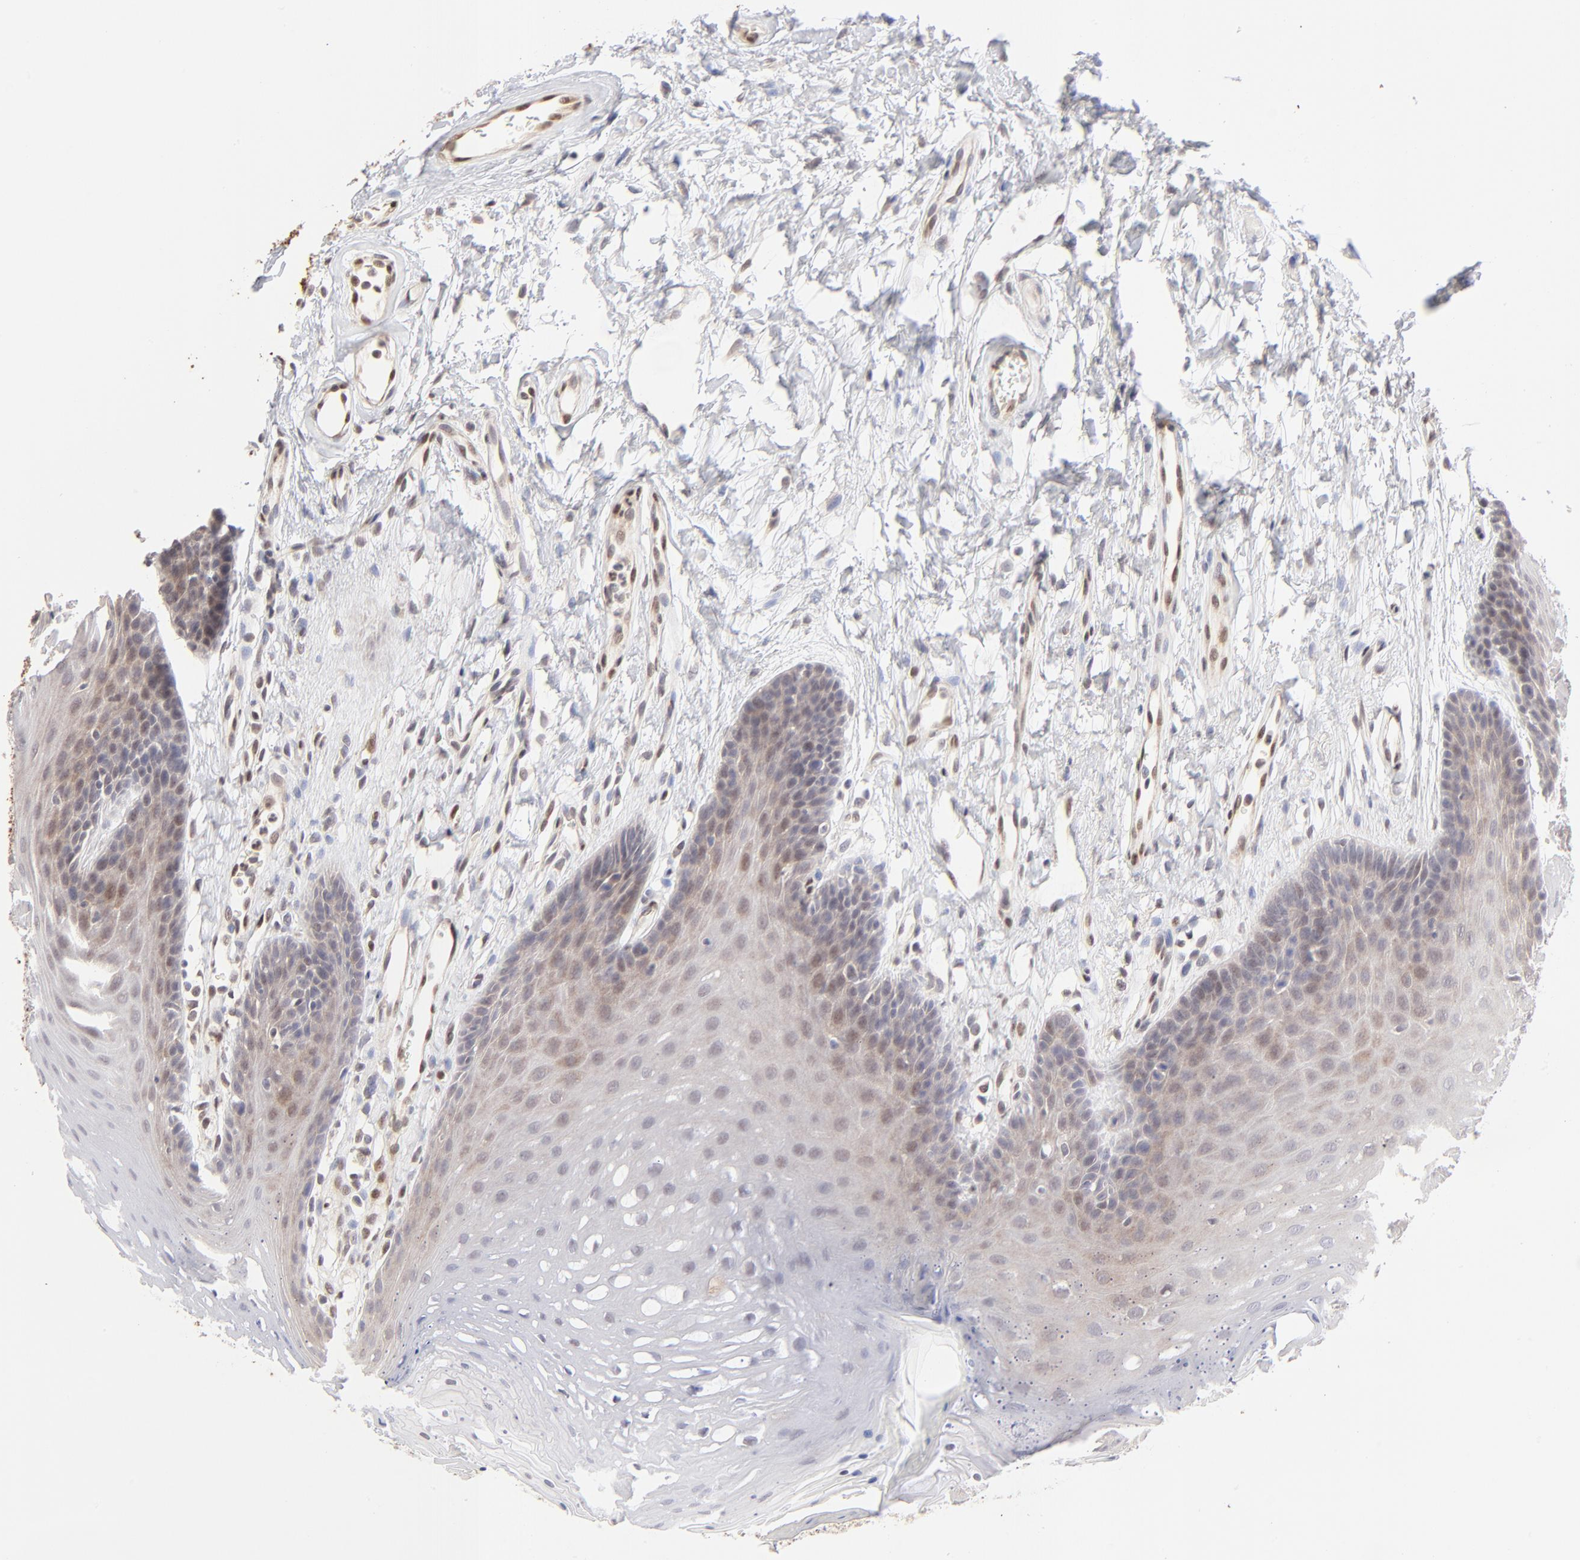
{"staining": {"intensity": "moderate", "quantity": "25%-75%", "location": "nuclear"}, "tissue": "oral mucosa", "cell_type": "Squamous epithelial cells", "image_type": "normal", "snomed": [{"axis": "morphology", "description": "Normal tissue, NOS"}, {"axis": "topography", "description": "Oral tissue"}], "caption": "Protein staining of benign oral mucosa displays moderate nuclear staining in approximately 25%-75% of squamous epithelial cells.", "gene": "STAT3", "patient": {"sex": "male", "age": 62}}